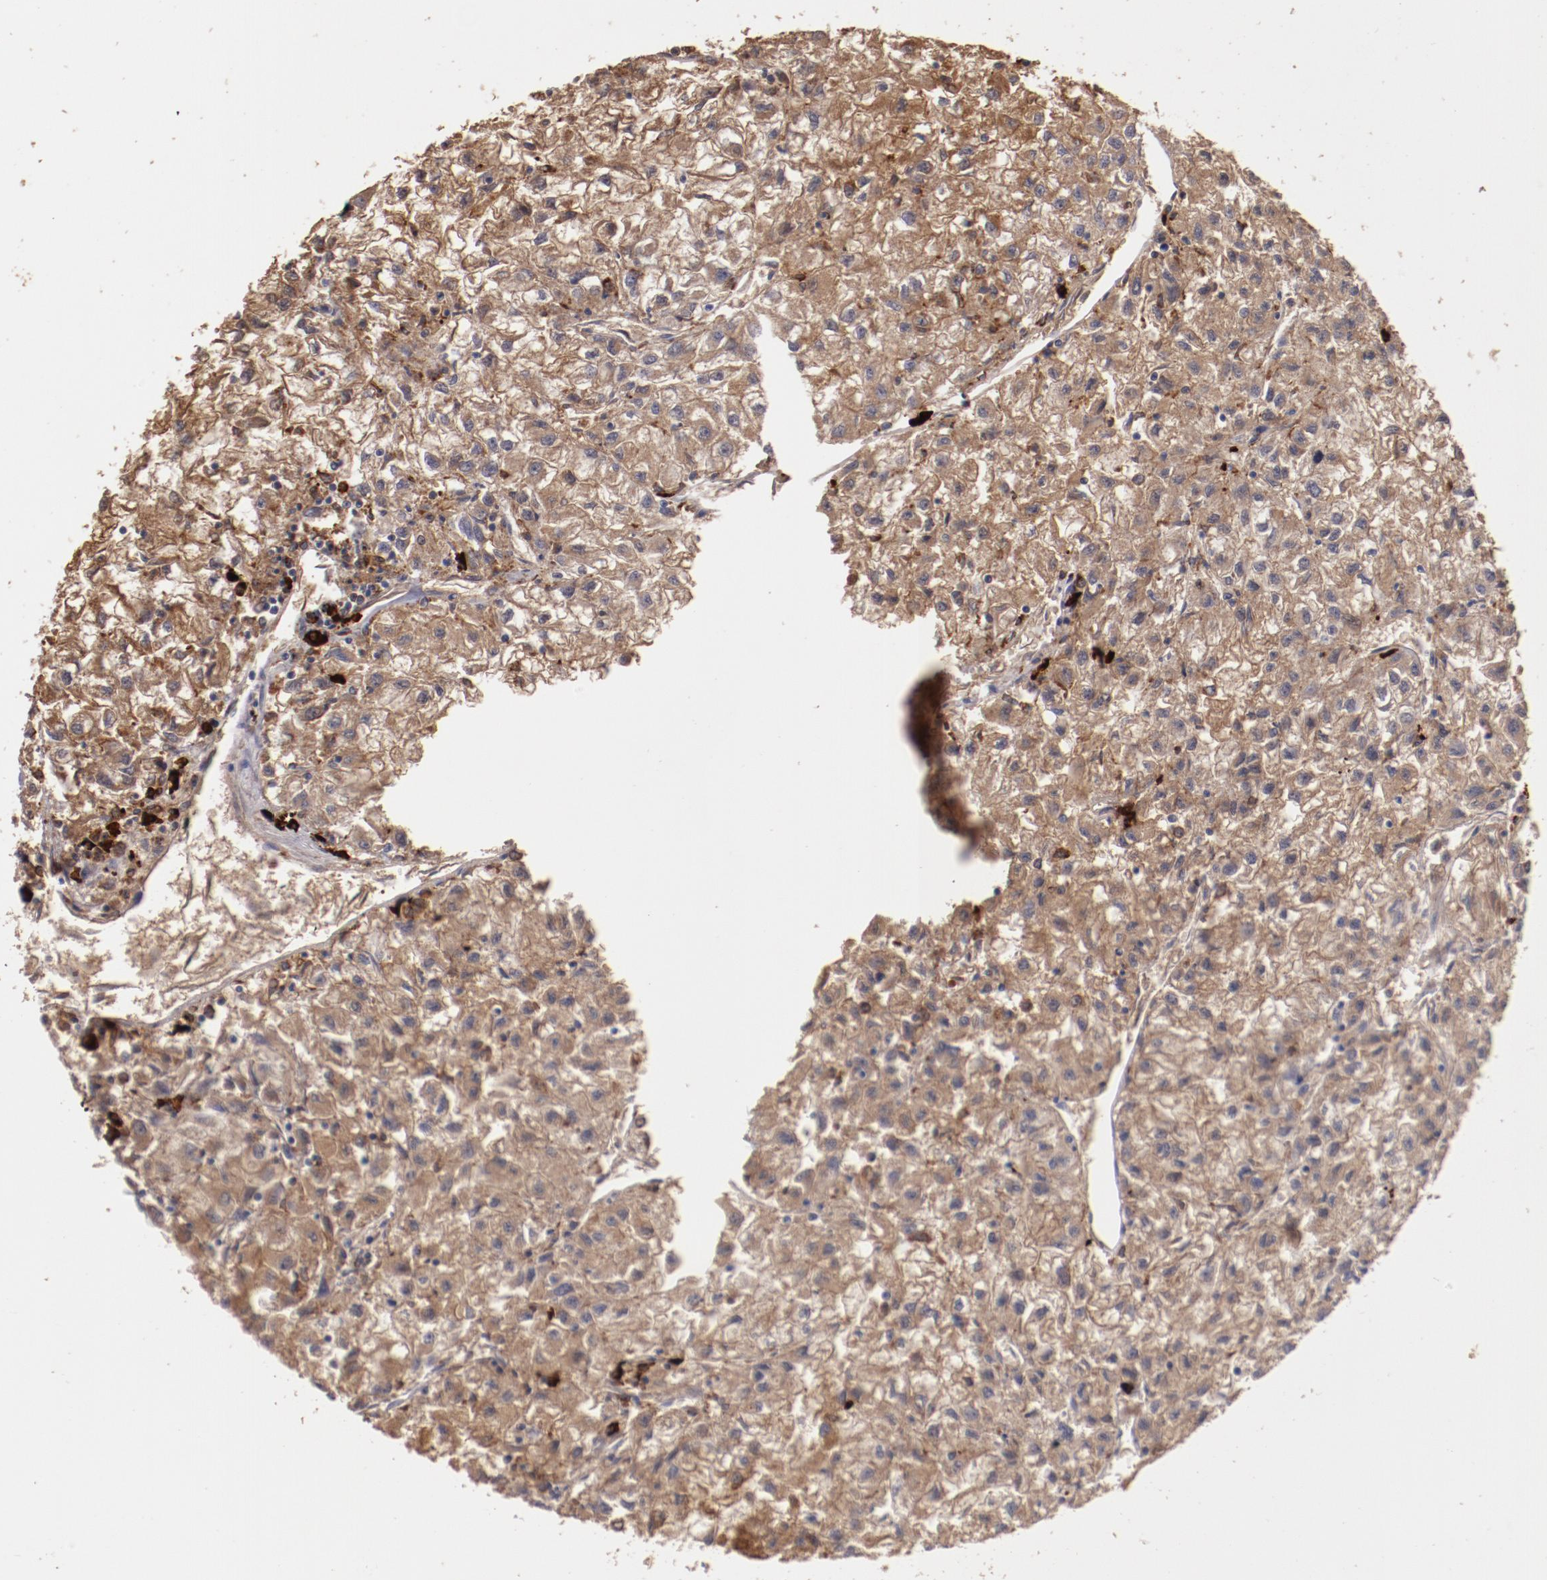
{"staining": {"intensity": "moderate", "quantity": ">75%", "location": "cytoplasmic/membranous"}, "tissue": "renal cancer", "cell_type": "Tumor cells", "image_type": "cancer", "snomed": [{"axis": "morphology", "description": "Adenocarcinoma, NOS"}, {"axis": "topography", "description": "Kidney"}], "caption": "Renal adenocarcinoma stained with immunohistochemistry (IHC) demonstrates moderate cytoplasmic/membranous expression in approximately >75% of tumor cells.", "gene": "SRRD", "patient": {"sex": "male", "age": 59}}